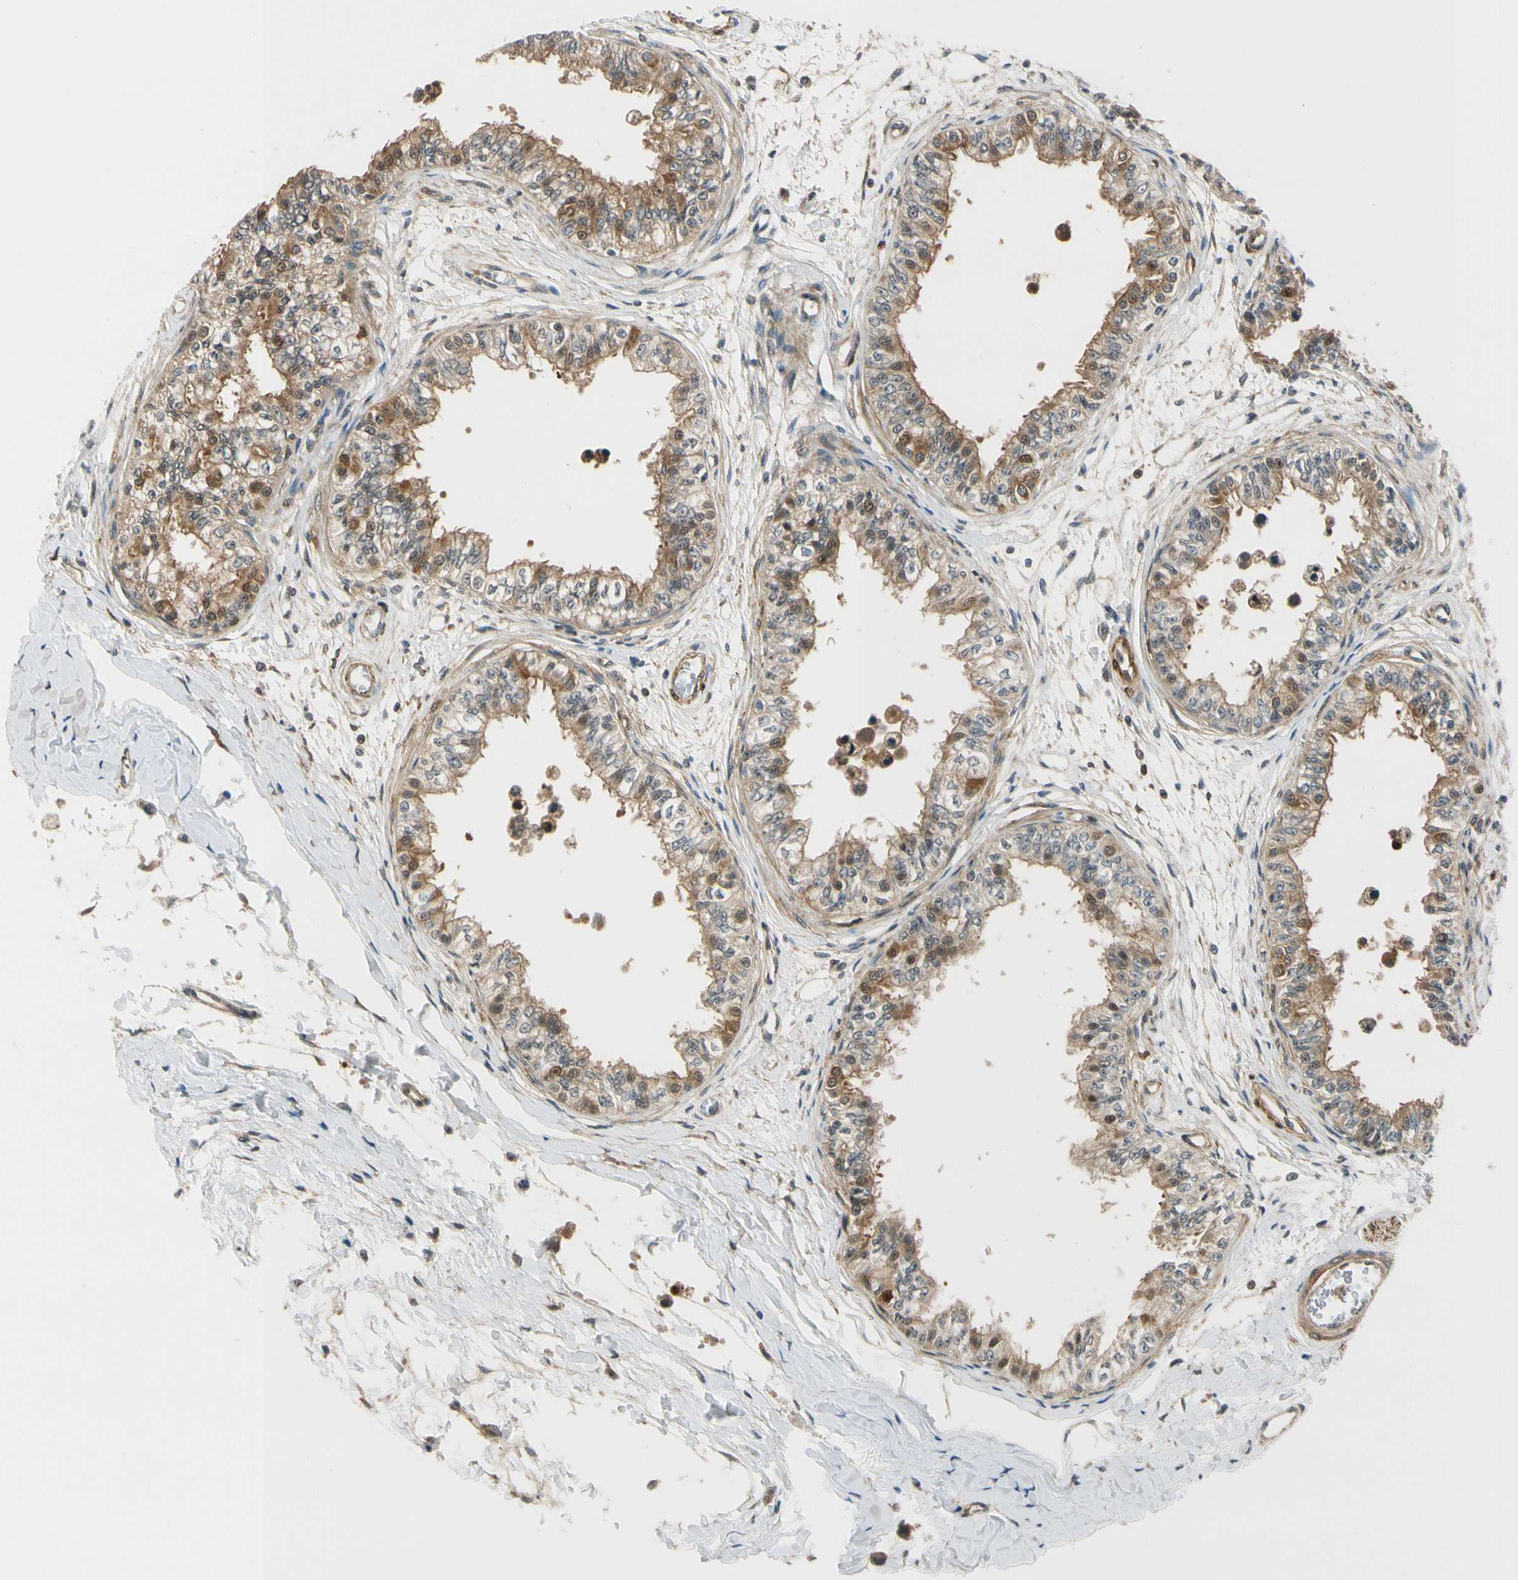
{"staining": {"intensity": "moderate", "quantity": ">75%", "location": "cytoplasmic/membranous"}, "tissue": "epididymis", "cell_type": "Glandular cells", "image_type": "normal", "snomed": [{"axis": "morphology", "description": "Normal tissue, NOS"}, {"axis": "morphology", "description": "Adenocarcinoma, metastatic, NOS"}, {"axis": "topography", "description": "Testis"}, {"axis": "topography", "description": "Epididymis"}], "caption": "DAB immunohistochemical staining of unremarkable human epididymis exhibits moderate cytoplasmic/membranous protein positivity in about >75% of glandular cells.", "gene": "RASGRF1", "patient": {"sex": "male", "age": 26}}